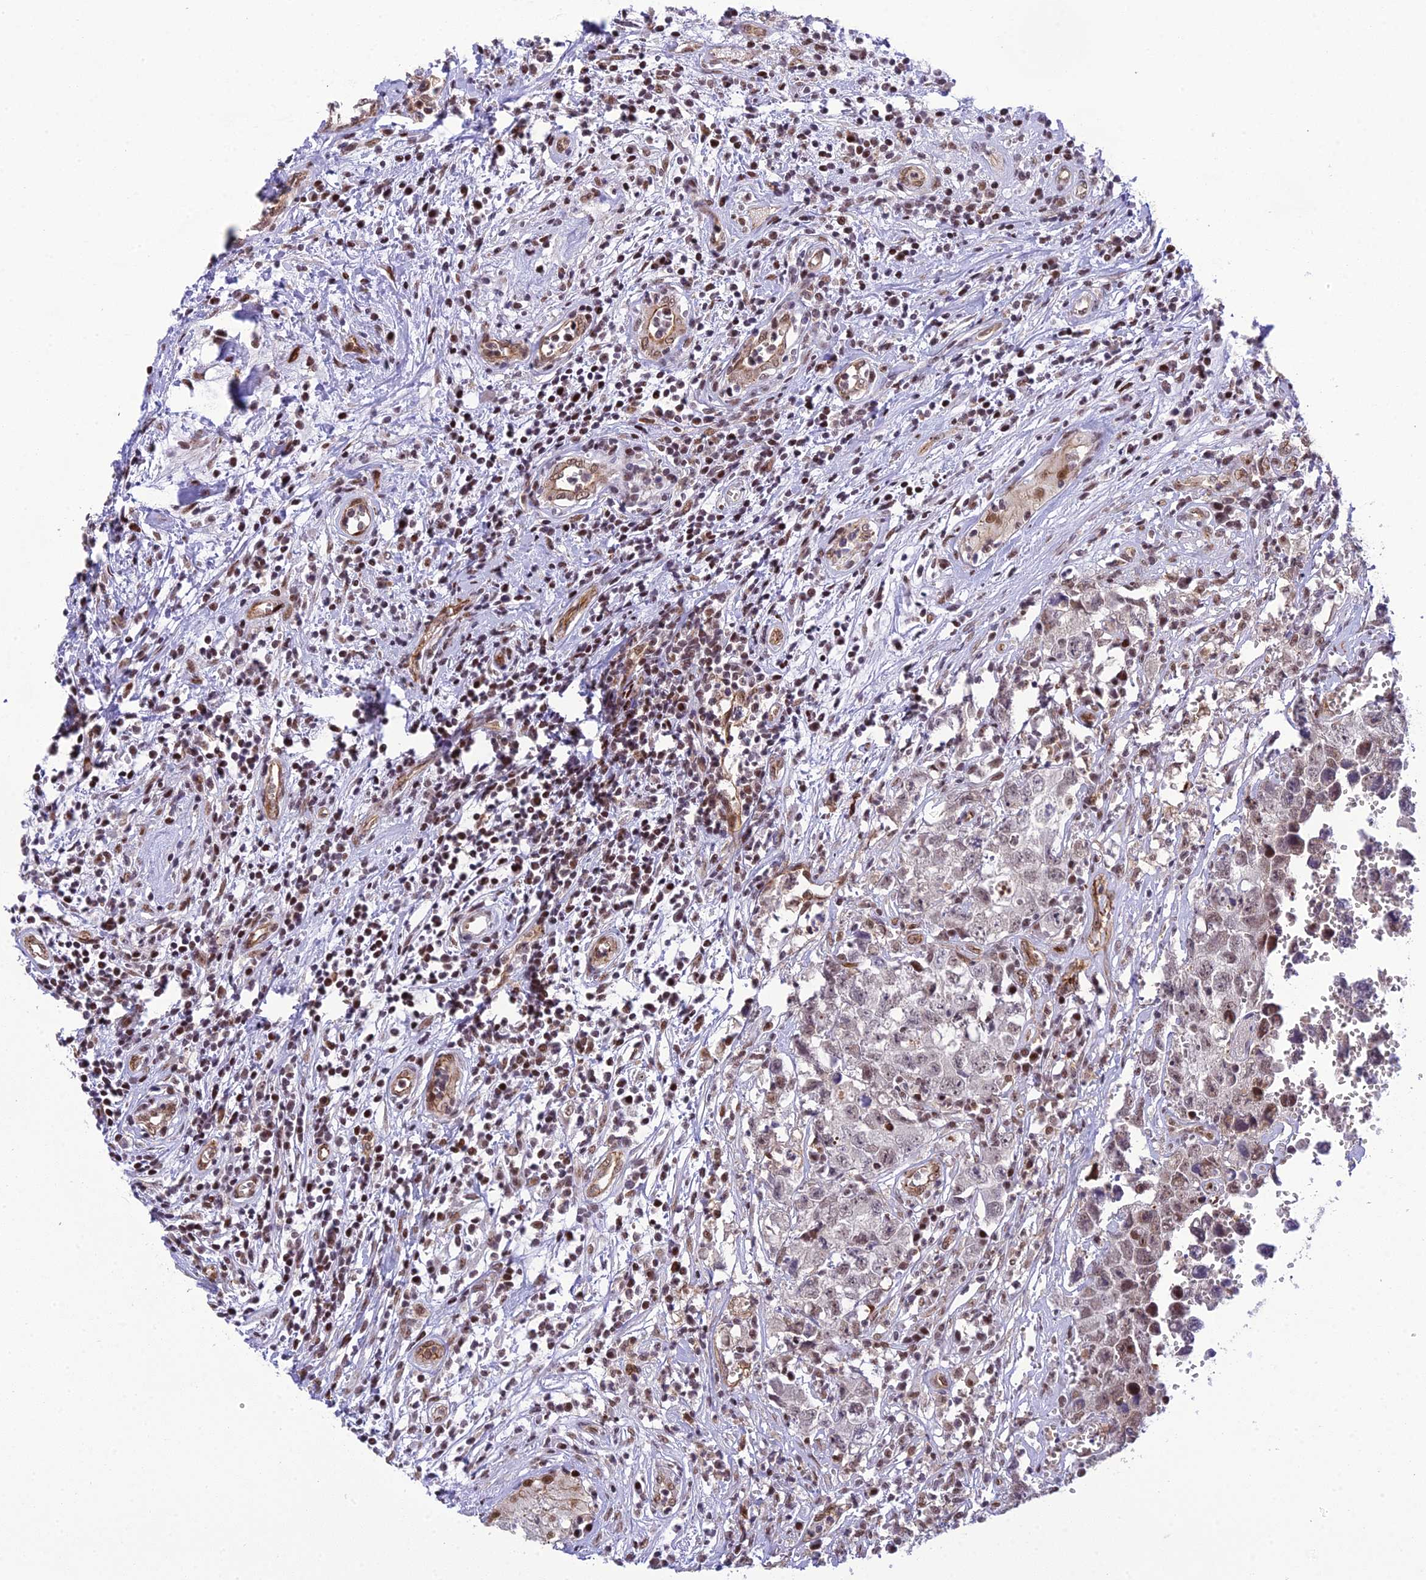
{"staining": {"intensity": "weak", "quantity": "<25%", "location": "nuclear"}, "tissue": "testis cancer", "cell_type": "Tumor cells", "image_type": "cancer", "snomed": [{"axis": "morphology", "description": "Seminoma, NOS"}, {"axis": "morphology", "description": "Carcinoma, Embryonal, NOS"}, {"axis": "topography", "description": "Testis"}], "caption": "Protein analysis of testis cancer (embryonal carcinoma) exhibits no significant staining in tumor cells.", "gene": "RANBP3", "patient": {"sex": "male", "age": 29}}